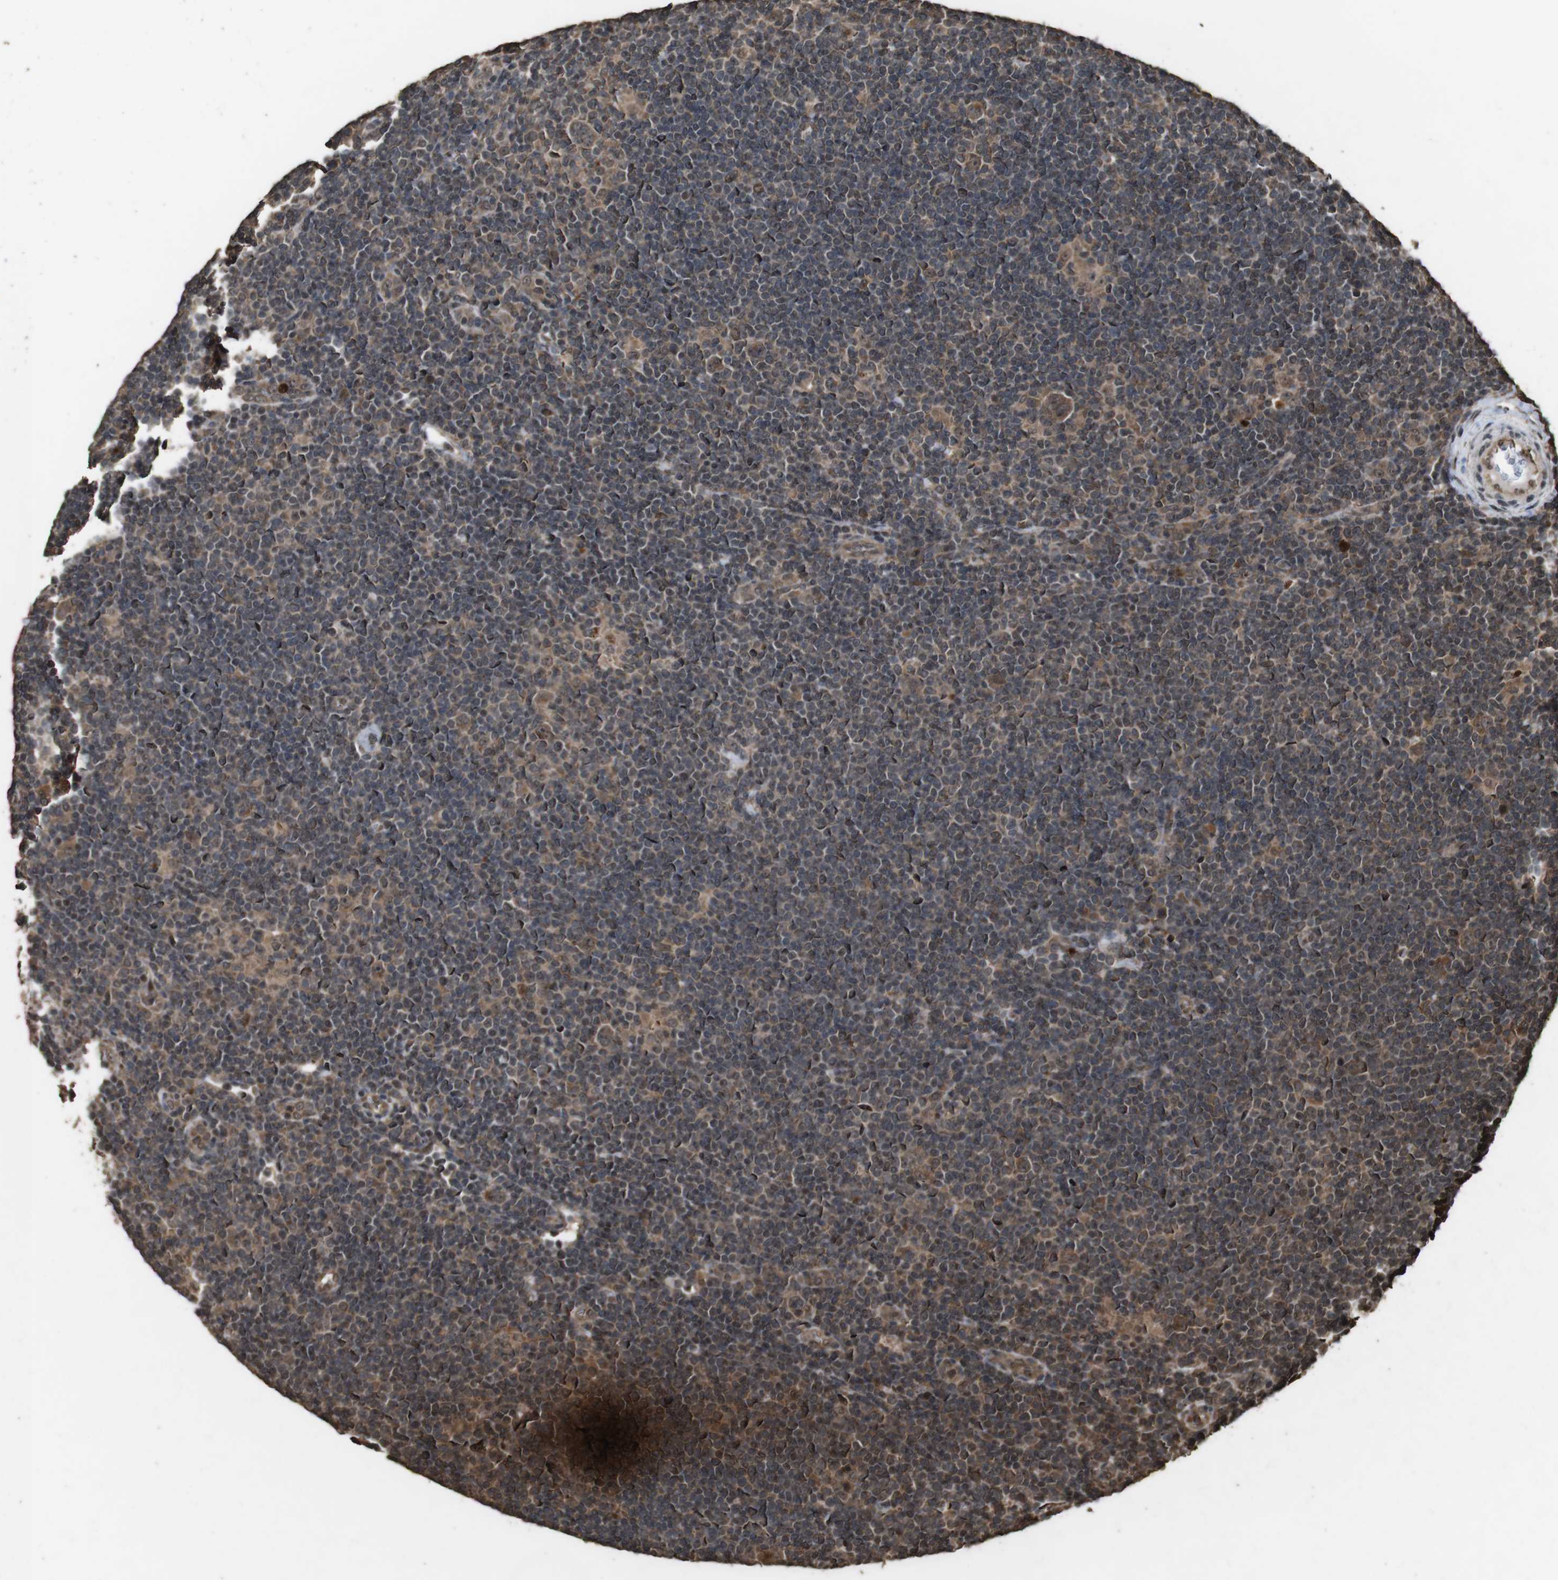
{"staining": {"intensity": "moderate", "quantity": ">75%", "location": "cytoplasmic/membranous"}, "tissue": "lymphoma", "cell_type": "Tumor cells", "image_type": "cancer", "snomed": [{"axis": "morphology", "description": "Hodgkin's disease, NOS"}, {"axis": "topography", "description": "Lymph node"}], "caption": "Brown immunohistochemical staining in Hodgkin's disease displays moderate cytoplasmic/membranous positivity in about >75% of tumor cells.", "gene": "RRAS2", "patient": {"sex": "female", "age": 57}}